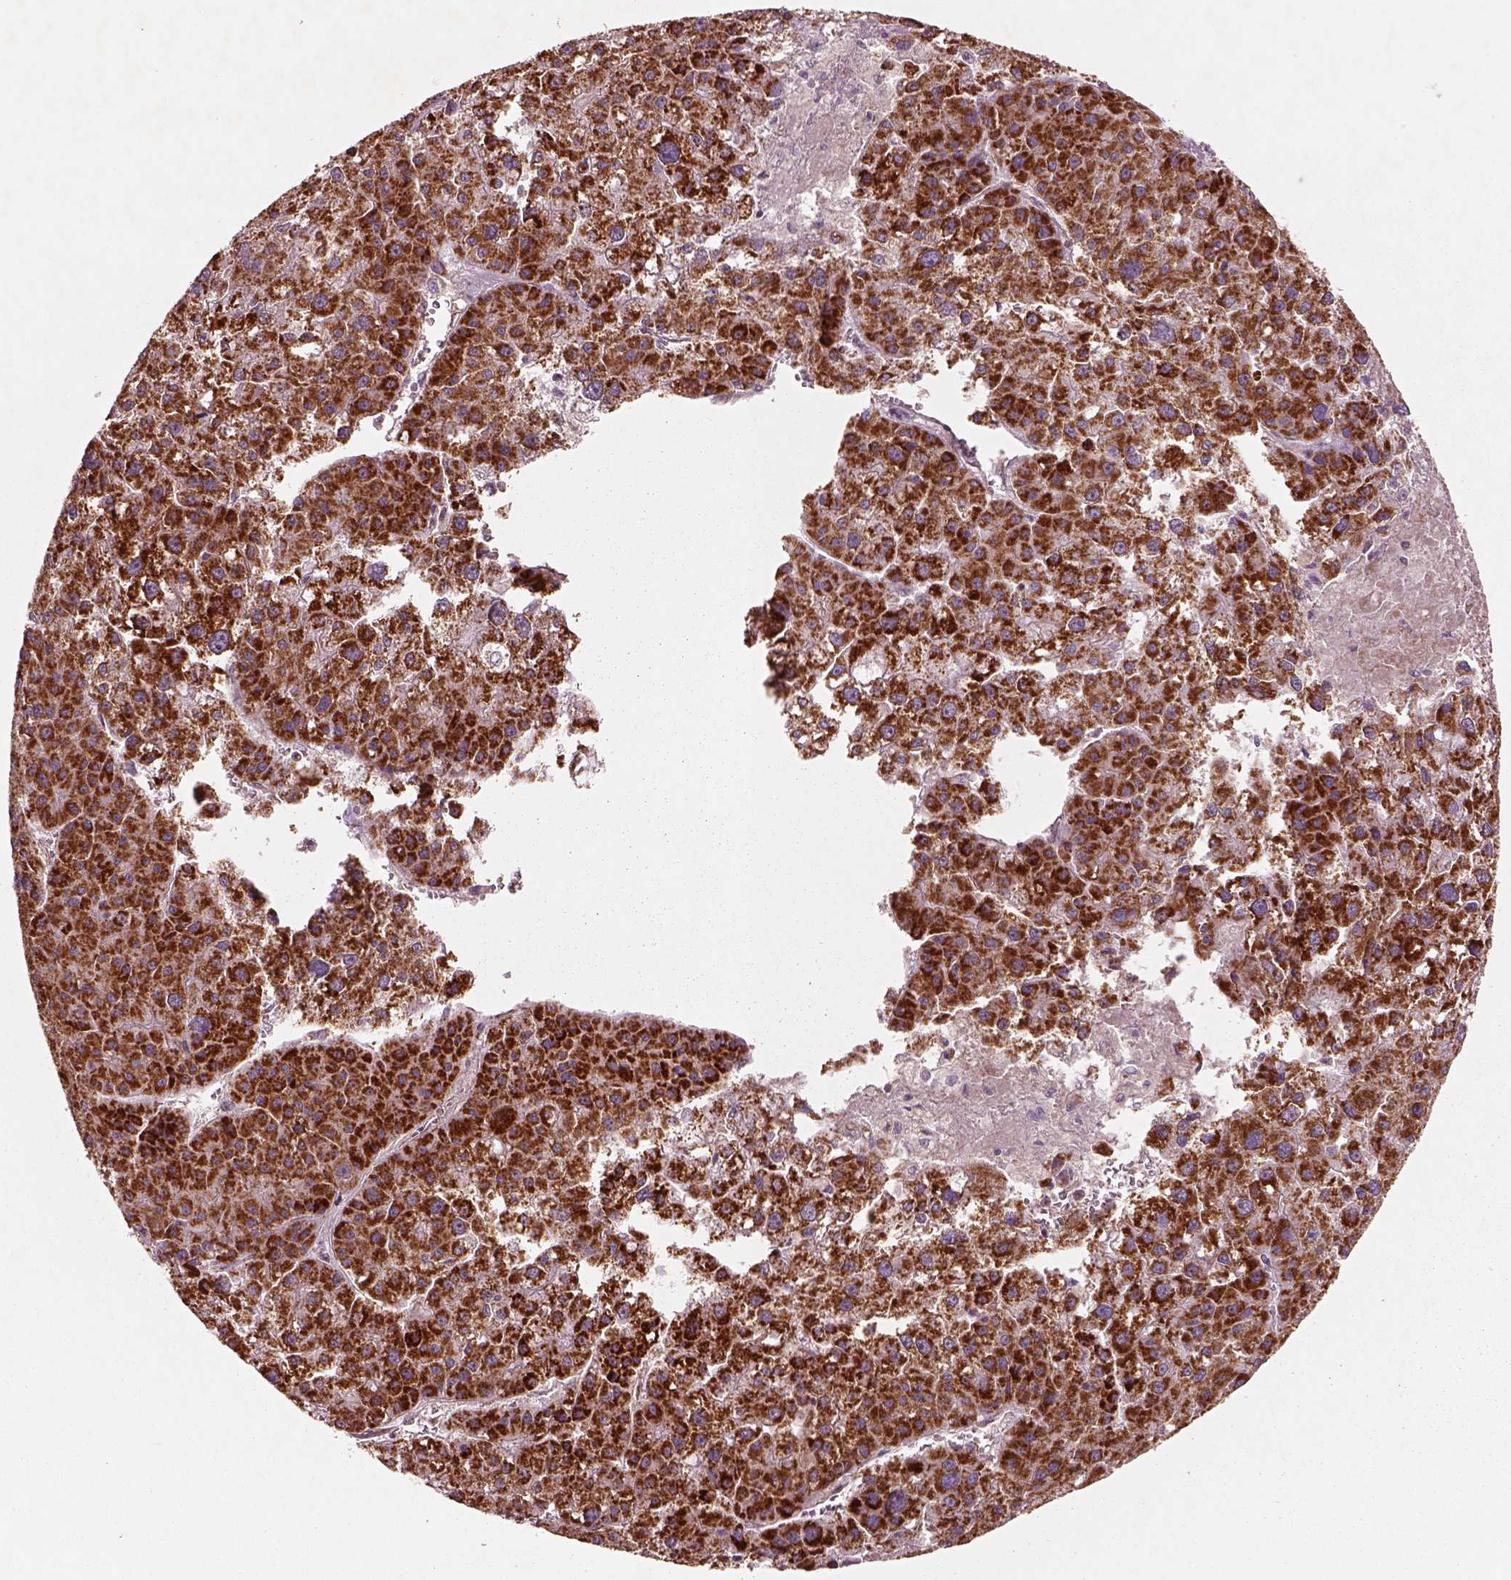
{"staining": {"intensity": "strong", "quantity": ">75%", "location": "cytoplasmic/membranous"}, "tissue": "liver cancer", "cell_type": "Tumor cells", "image_type": "cancer", "snomed": [{"axis": "morphology", "description": "Carcinoma, Hepatocellular, NOS"}, {"axis": "topography", "description": "Liver"}], "caption": "A brown stain highlights strong cytoplasmic/membranous positivity of a protein in liver cancer tumor cells.", "gene": "SLC25A5", "patient": {"sex": "male", "age": 73}}